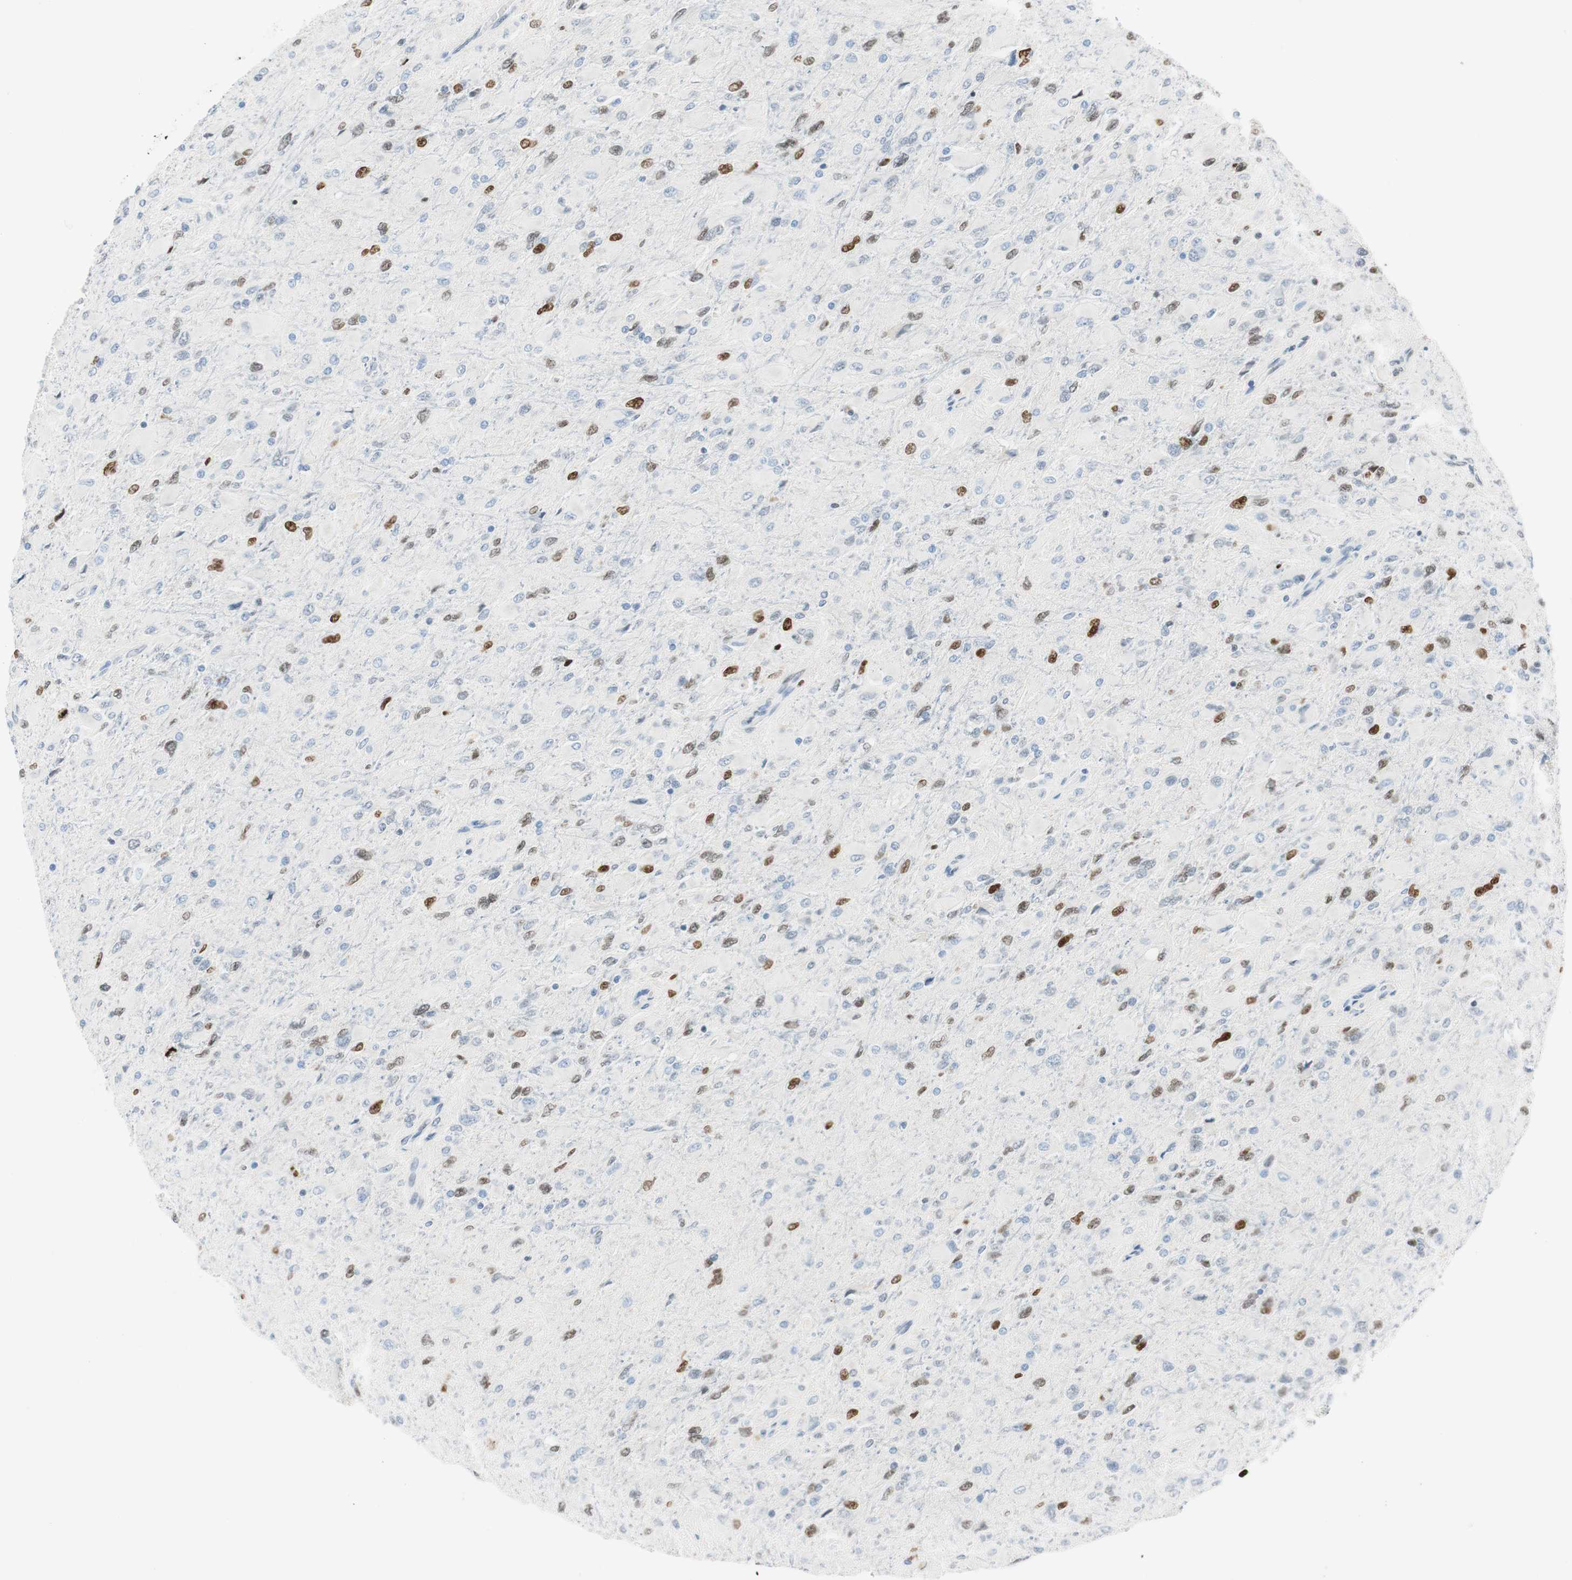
{"staining": {"intensity": "moderate", "quantity": "25%-75%", "location": "nuclear"}, "tissue": "glioma", "cell_type": "Tumor cells", "image_type": "cancer", "snomed": [{"axis": "morphology", "description": "Glioma, malignant, High grade"}, {"axis": "topography", "description": "Cerebral cortex"}], "caption": "Human glioma stained with a protein marker demonstrates moderate staining in tumor cells.", "gene": "EZH2", "patient": {"sex": "female", "age": 36}}